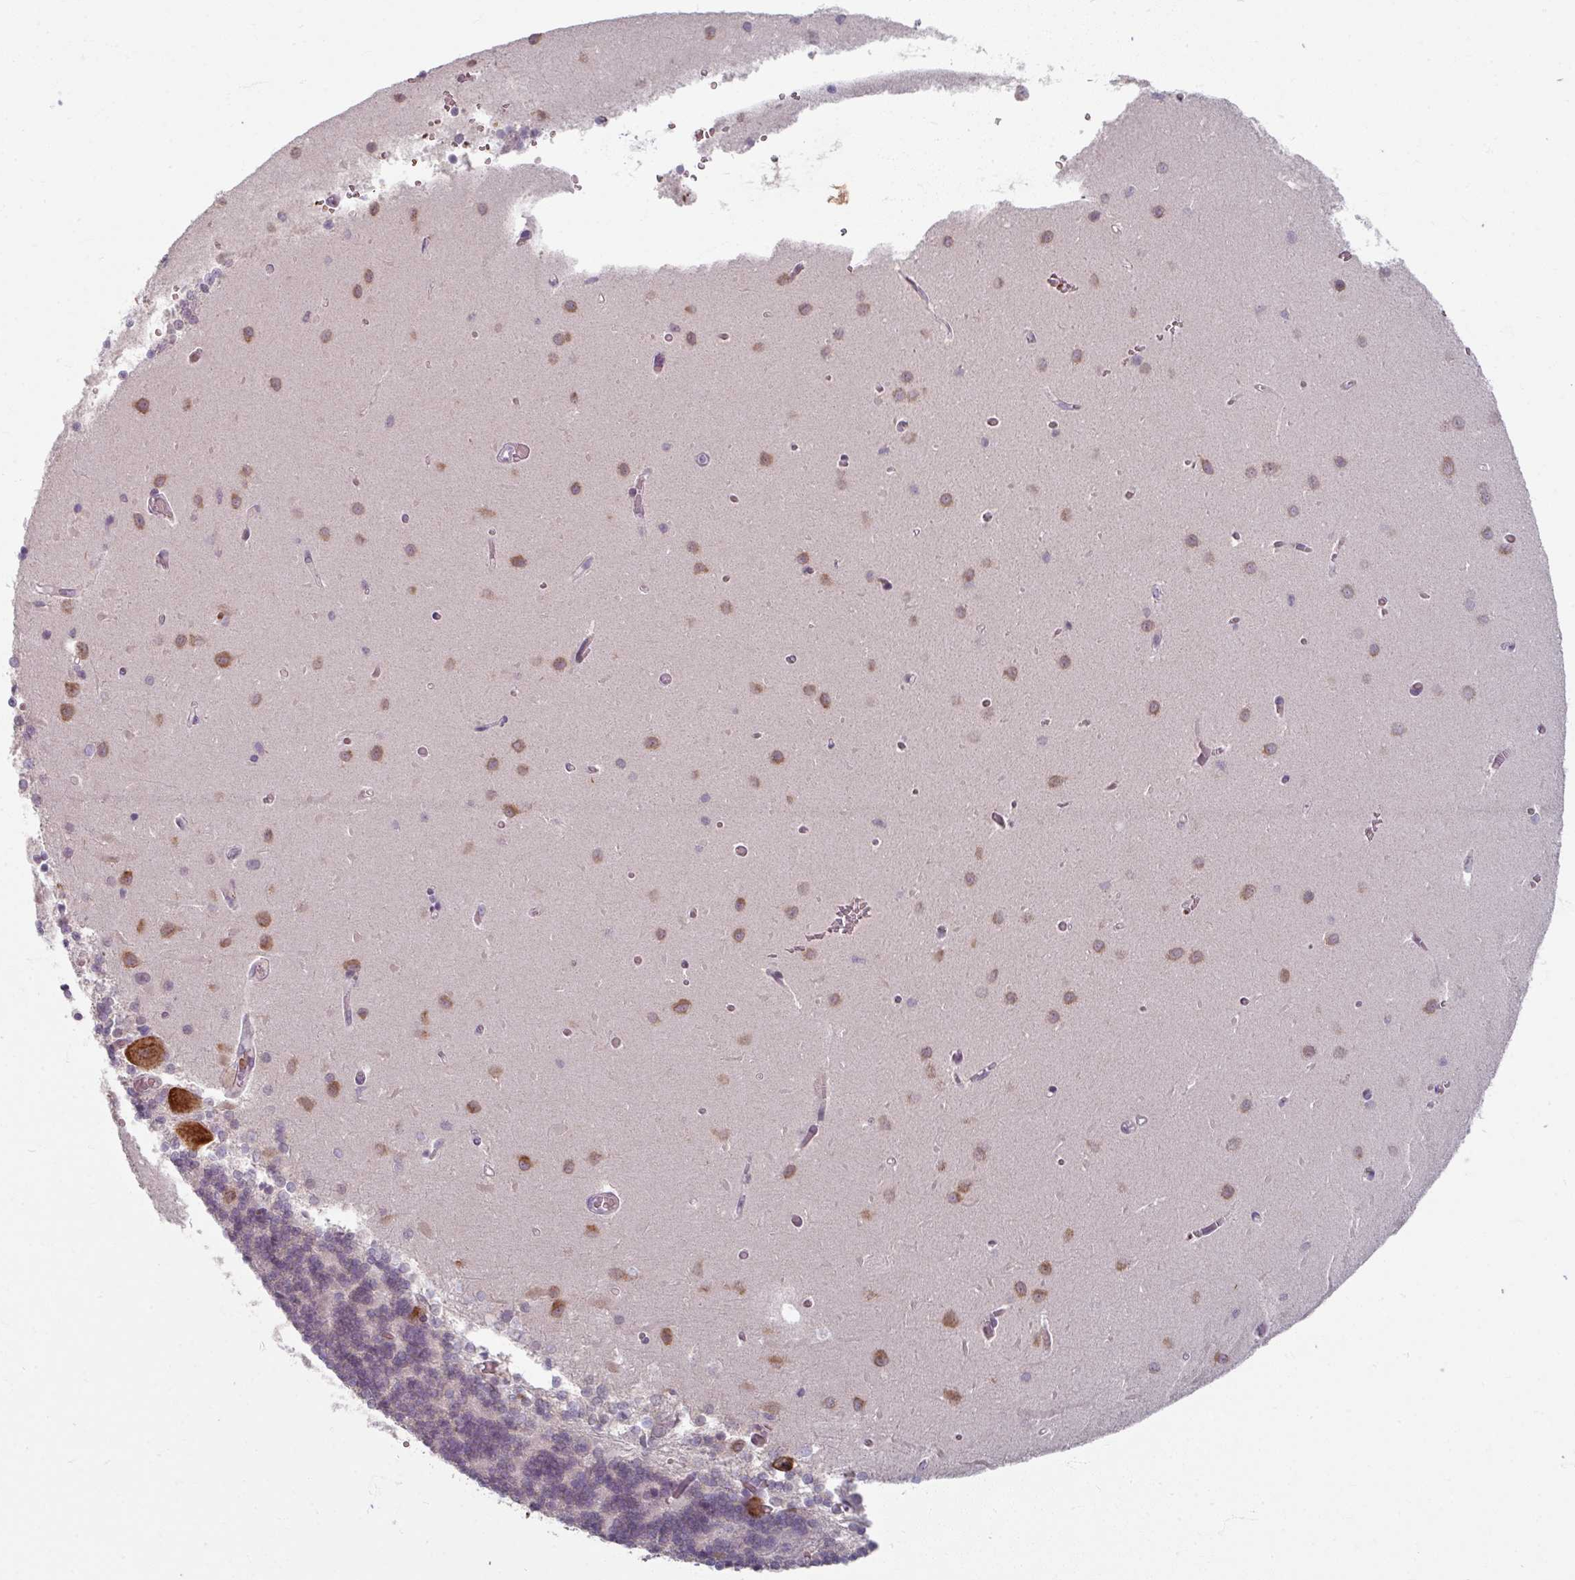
{"staining": {"intensity": "weak", "quantity": "25%-75%", "location": "cytoplasmic/membranous"}, "tissue": "cerebellum", "cell_type": "Cells in granular layer", "image_type": "normal", "snomed": [{"axis": "morphology", "description": "Normal tissue, NOS"}, {"axis": "topography", "description": "Cerebellum"}], "caption": "Protein positivity by IHC shows weak cytoplasmic/membranous expression in about 25%-75% of cells in granular layer in normal cerebellum.", "gene": "KMT5C", "patient": {"sex": "male", "age": 37}}